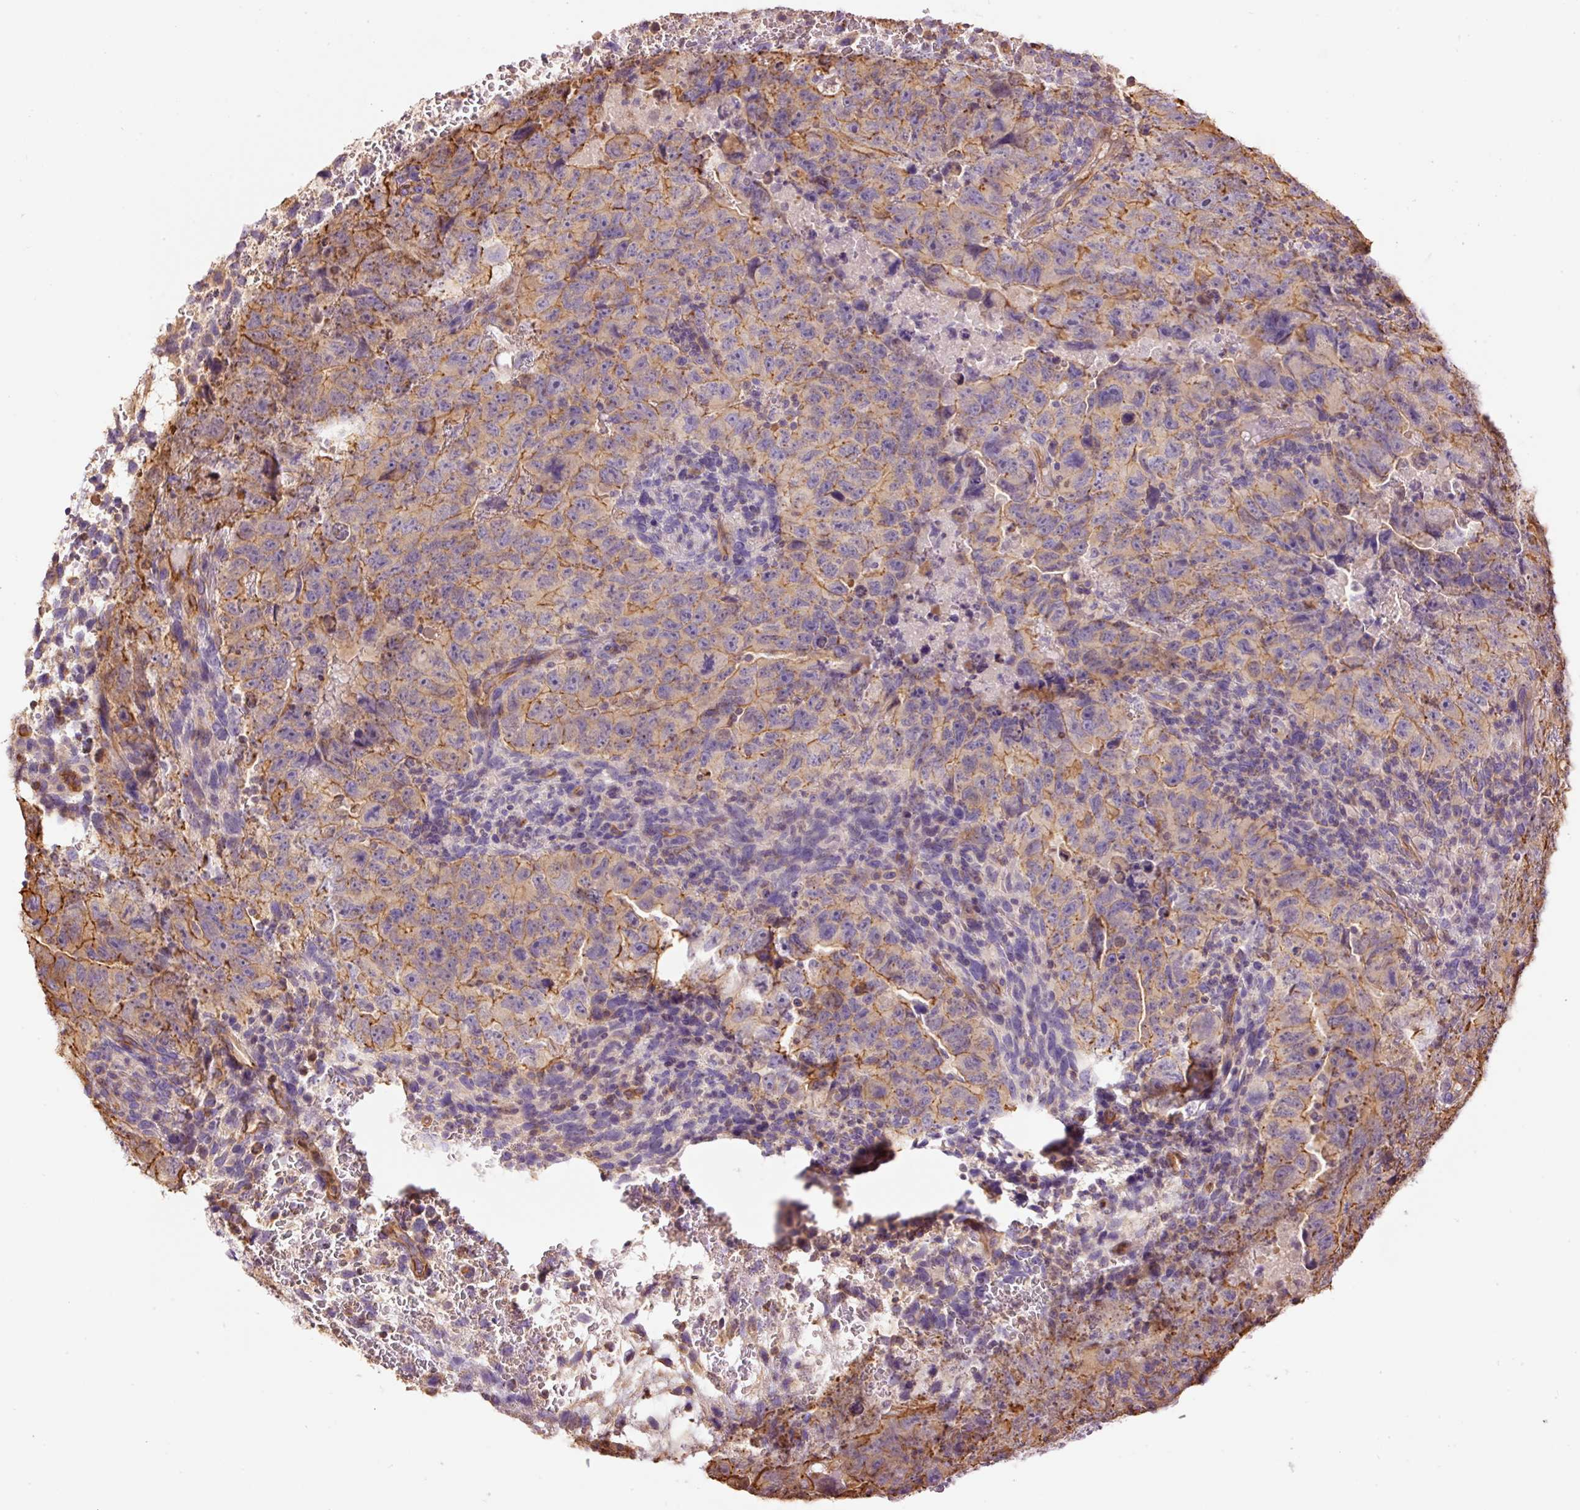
{"staining": {"intensity": "moderate", "quantity": "25%-75%", "location": "cytoplasmic/membranous"}, "tissue": "testis cancer", "cell_type": "Tumor cells", "image_type": "cancer", "snomed": [{"axis": "morphology", "description": "Carcinoma, Embryonal, NOS"}, {"axis": "topography", "description": "Testis"}], "caption": "IHC (DAB (3,3'-diaminobenzidine)) staining of human testis cancer exhibits moderate cytoplasmic/membranous protein positivity in approximately 25%-75% of tumor cells. (Brightfield microscopy of DAB IHC at high magnification).", "gene": "PPP1R1B", "patient": {"sex": "male", "age": 24}}